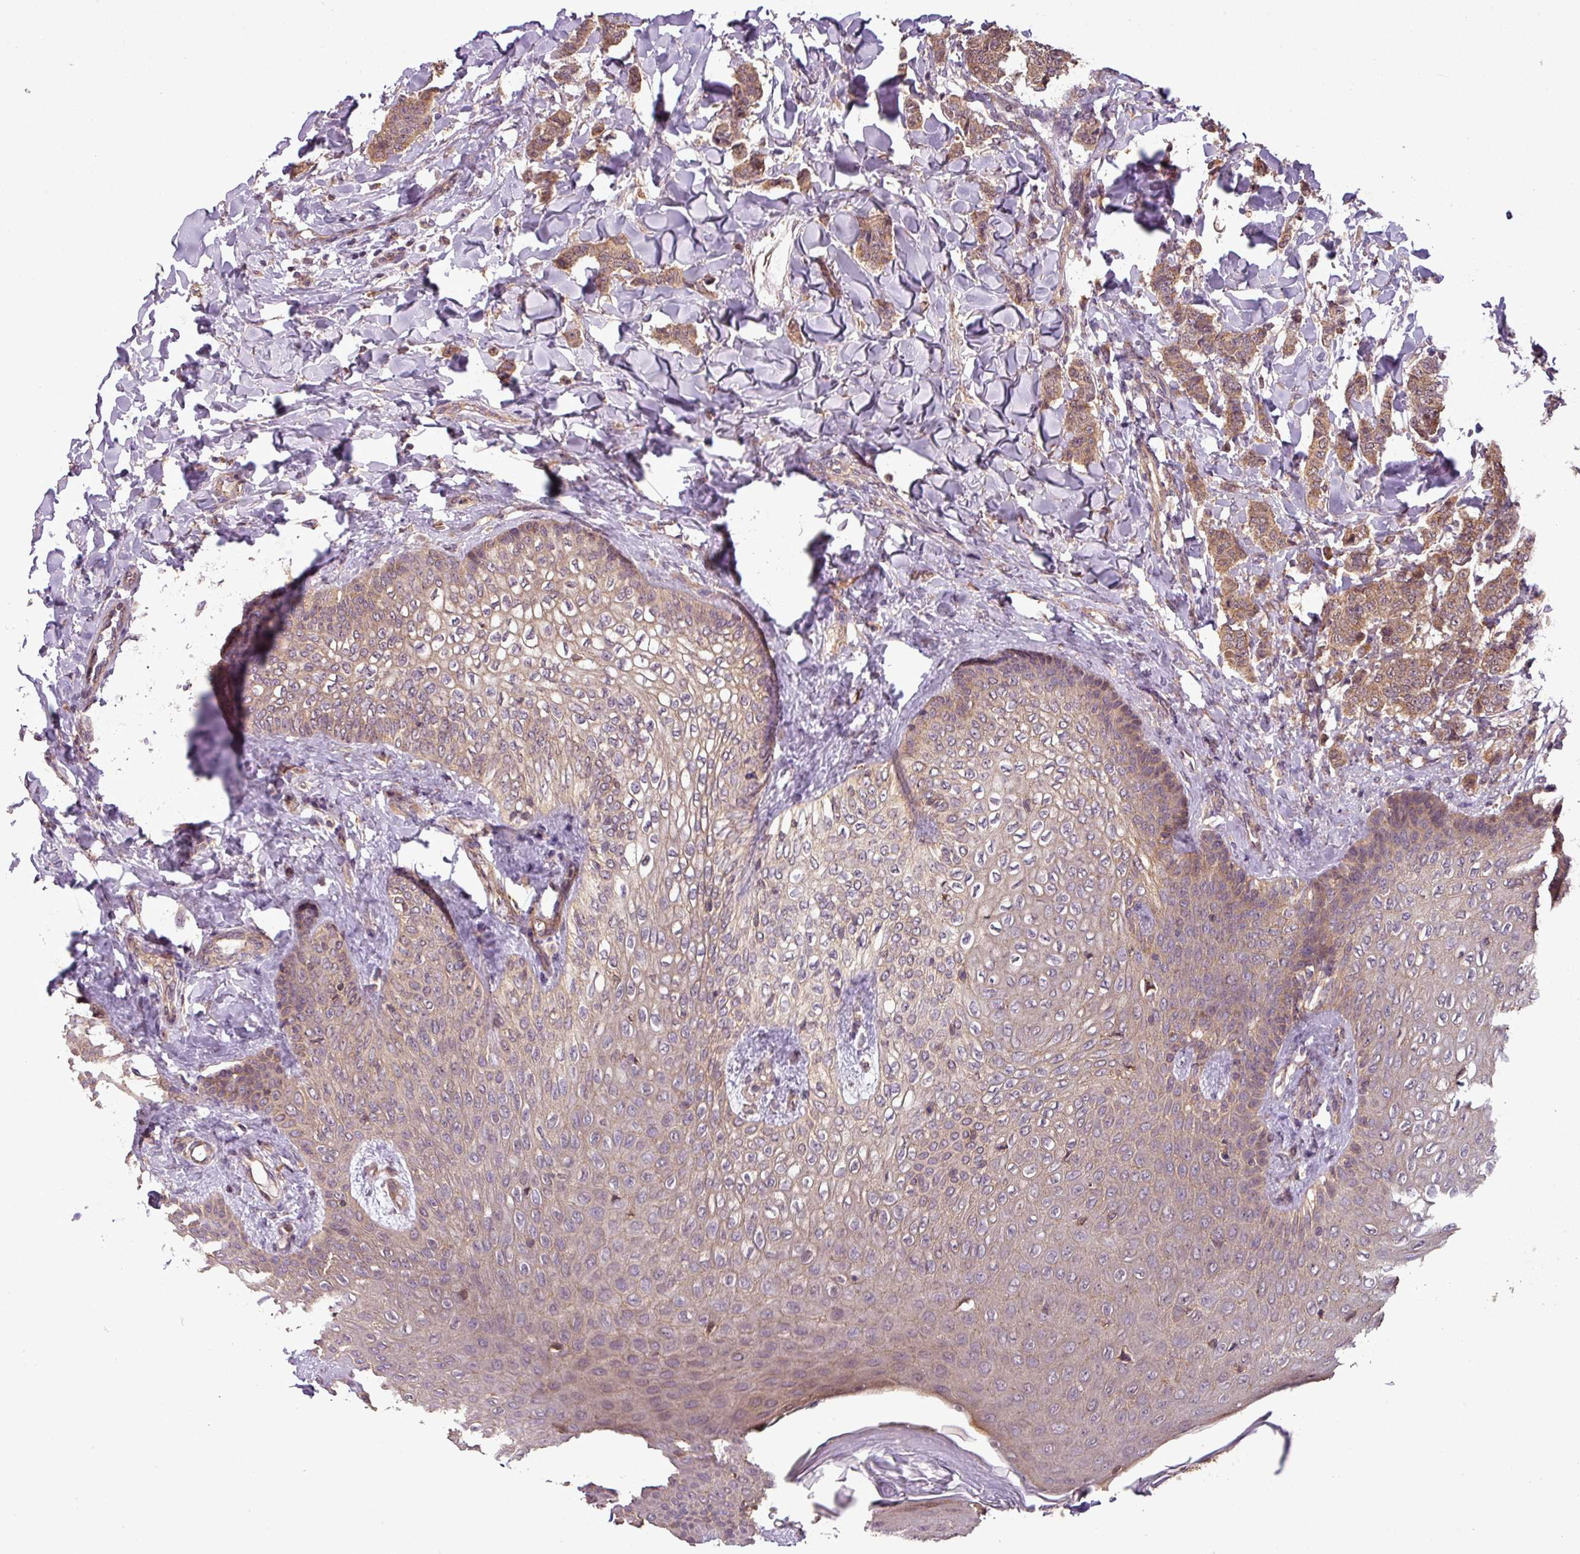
{"staining": {"intensity": "moderate", "quantity": ">75%", "location": "cytoplasmic/membranous"}, "tissue": "breast cancer", "cell_type": "Tumor cells", "image_type": "cancer", "snomed": [{"axis": "morphology", "description": "Duct carcinoma"}, {"axis": "topography", "description": "Breast"}], "caption": "DAB immunohistochemical staining of breast cancer demonstrates moderate cytoplasmic/membranous protein staining in about >75% of tumor cells.", "gene": "NT5C3A", "patient": {"sex": "female", "age": 40}}